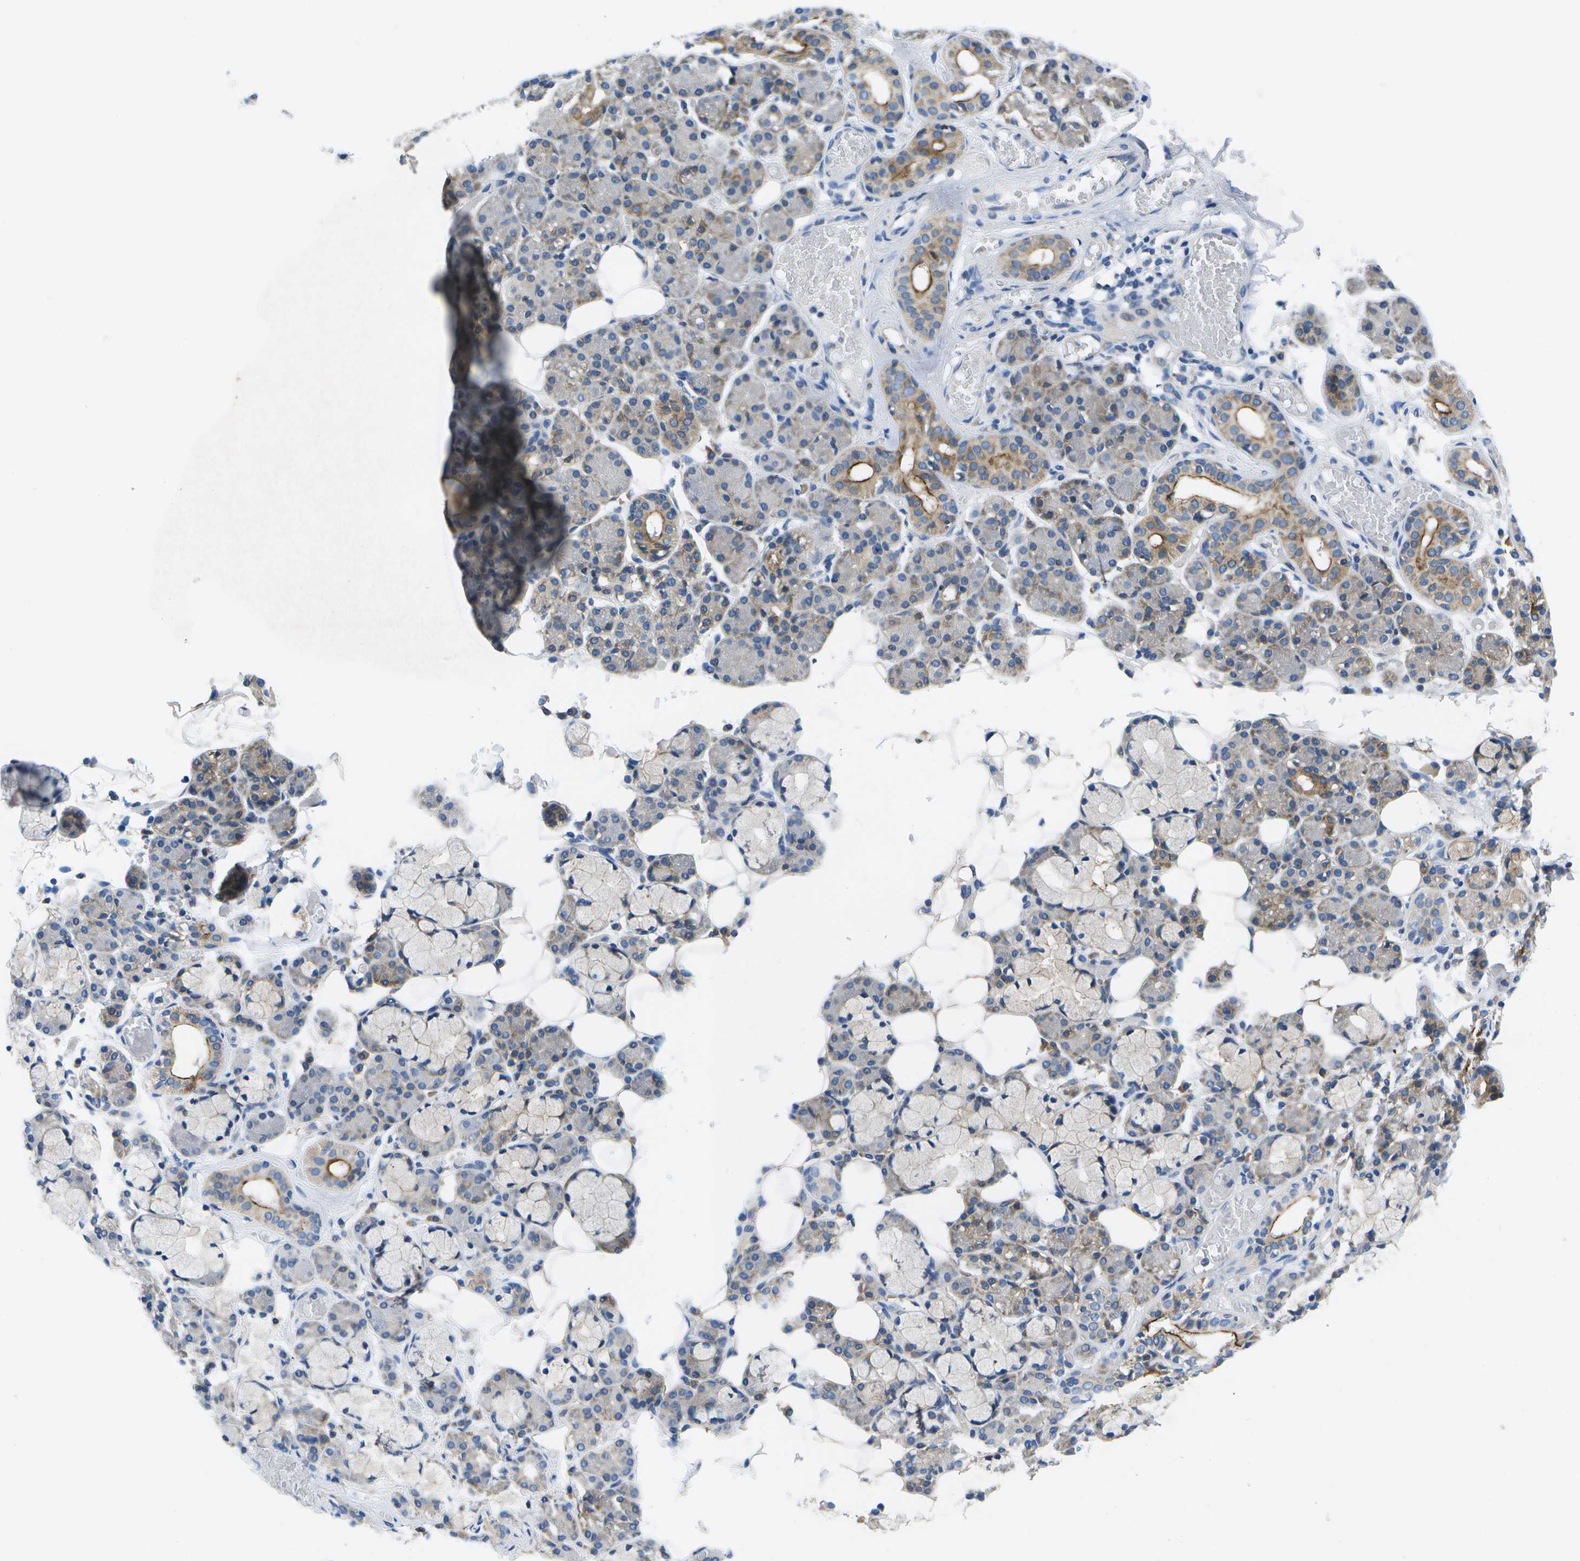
{"staining": {"intensity": "moderate", "quantity": "25%-75%", "location": "cytoplasmic/membranous"}, "tissue": "salivary gland", "cell_type": "Glandular cells", "image_type": "normal", "snomed": [{"axis": "morphology", "description": "Normal tissue, NOS"}, {"axis": "topography", "description": "Salivary gland"}], "caption": "The immunohistochemical stain labels moderate cytoplasmic/membranous expression in glandular cells of unremarkable salivary gland. (Brightfield microscopy of DAB IHC at high magnification).", "gene": "GDF5", "patient": {"sex": "male", "age": 63}}